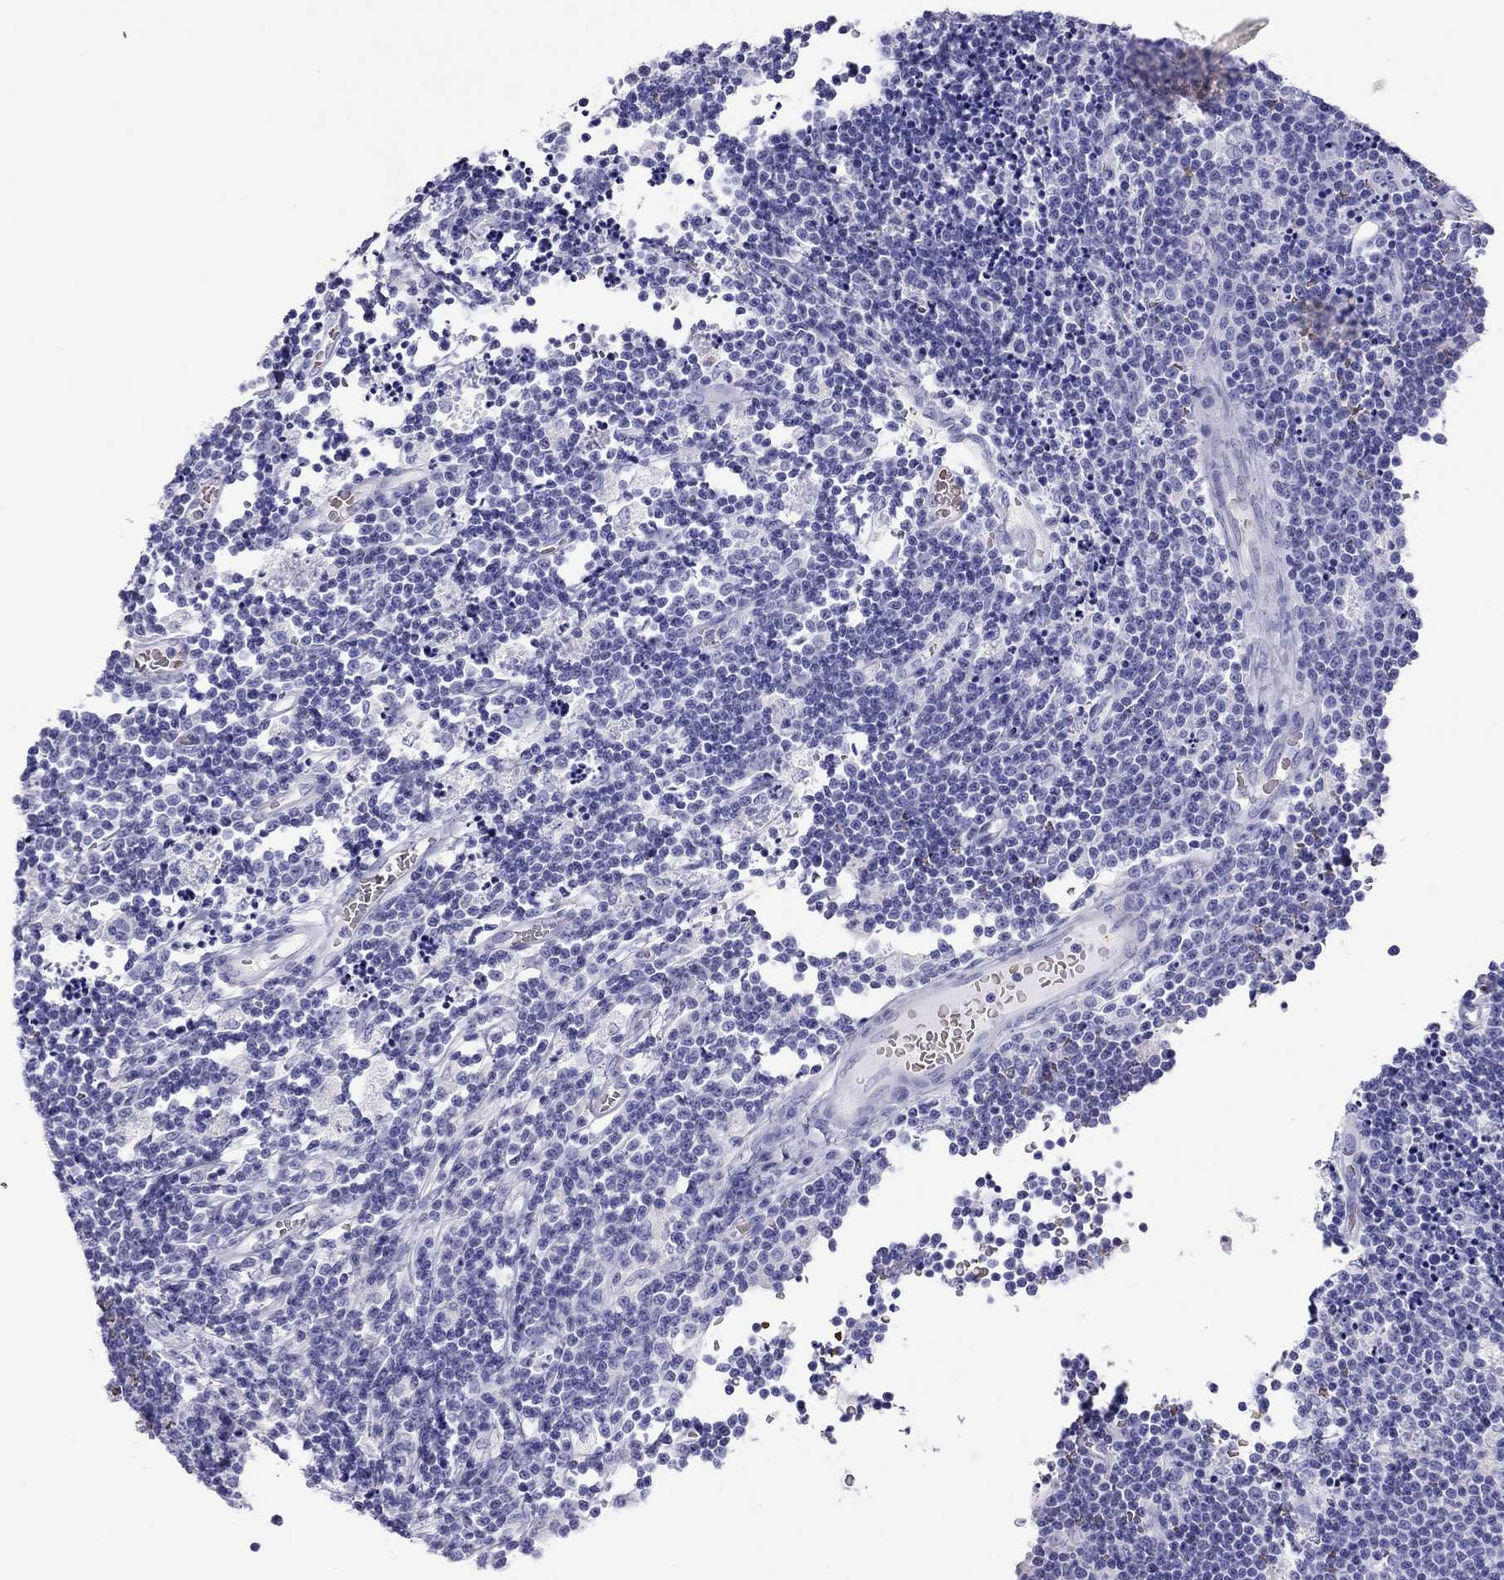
{"staining": {"intensity": "negative", "quantity": "none", "location": "none"}, "tissue": "lymphoma", "cell_type": "Tumor cells", "image_type": "cancer", "snomed": [{"axis": "morphology", "description": "Malignant lymphoma, non-Hodgkin's type, Low grade"}, {"axis": "topography", "description": "Brain"}], "caption": "DAB (3,3'-diaminobenzidine) immunohistochemical staining of lymphoma shows no significant positivity in tumor cells.", "gene": "PTPRN", "patient": {"sex": "female", "age": 66}}